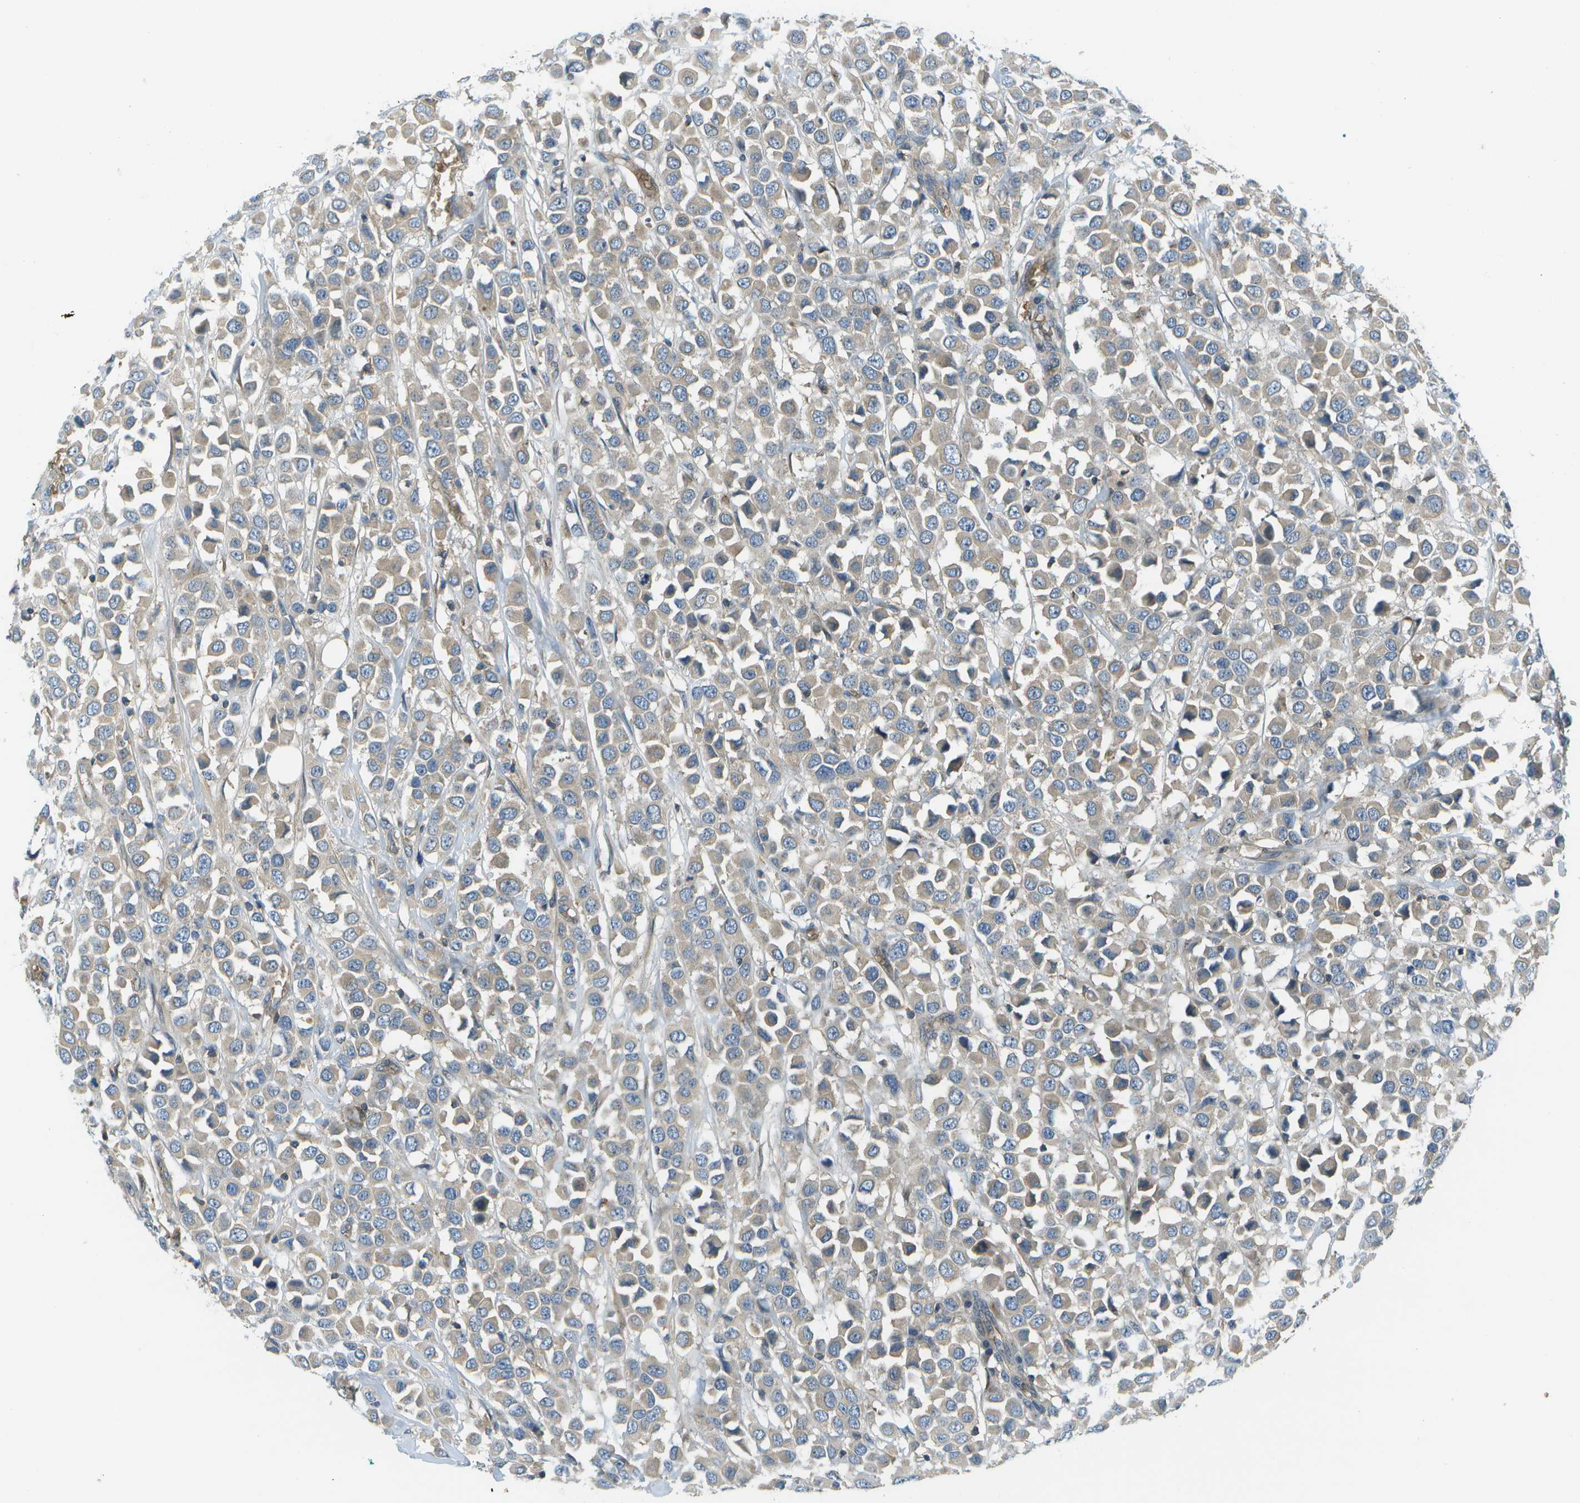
{"staining": {"intensity": "weak", "quantity": ">75%", "location": "cytoplasmic/membranous"}, "tissue": "breast cancer", "cell_type": "Tumor cells", "image_type": "cancer", "snomed": [{"axis": "morphology", "description": "Duct carcinoma"}, {"axis": "topography", "description": "Breast"}], "caption": "This micrograph displays IHC staining of breast cancer, with low weak cytoplasmic/membranous positivity in approximately >75% of tumor cells.", "gene": "CTIF", "patient": {"sex": "female", "age": 61}}